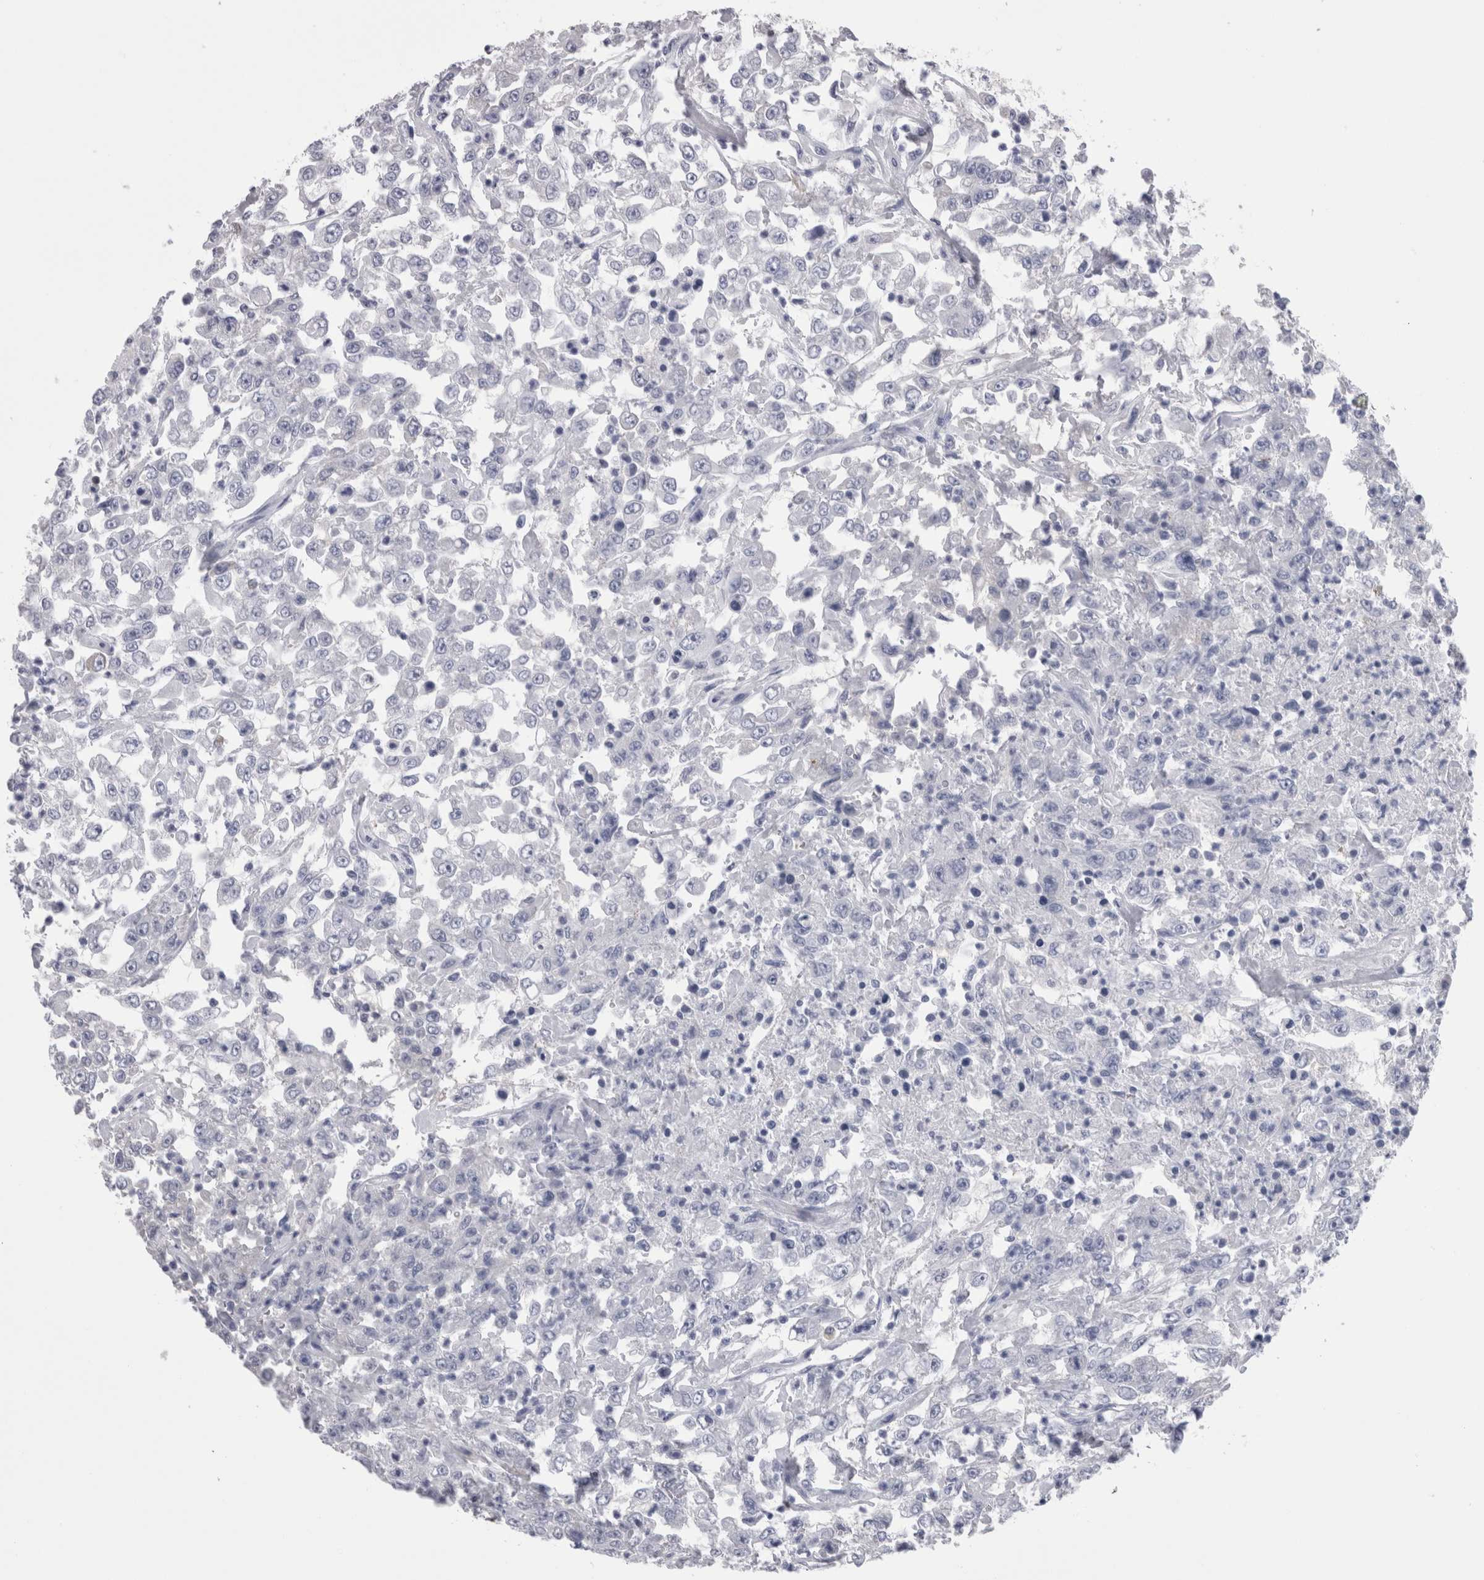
{"staining": {"intensity": "negative", "quantity": "none", "location": "none"}, "tissue": "urothelial cancer", "cell_type": "Tumor cells", "image_type": "cancer", "snomed": [{"axis": "morphology", "description": "Urothelial carcinoma, High grade"}, {"axis": "topography", "description": "Urinary bladder"}], "caption": "This is an immunohistochemistry (IHC) histopathology image of human urothelial carcinoma (high-grade). There is no positivity in tumor cells.", "gene": "DCTN6", "patient": {"sex": "male", "age": 46}}